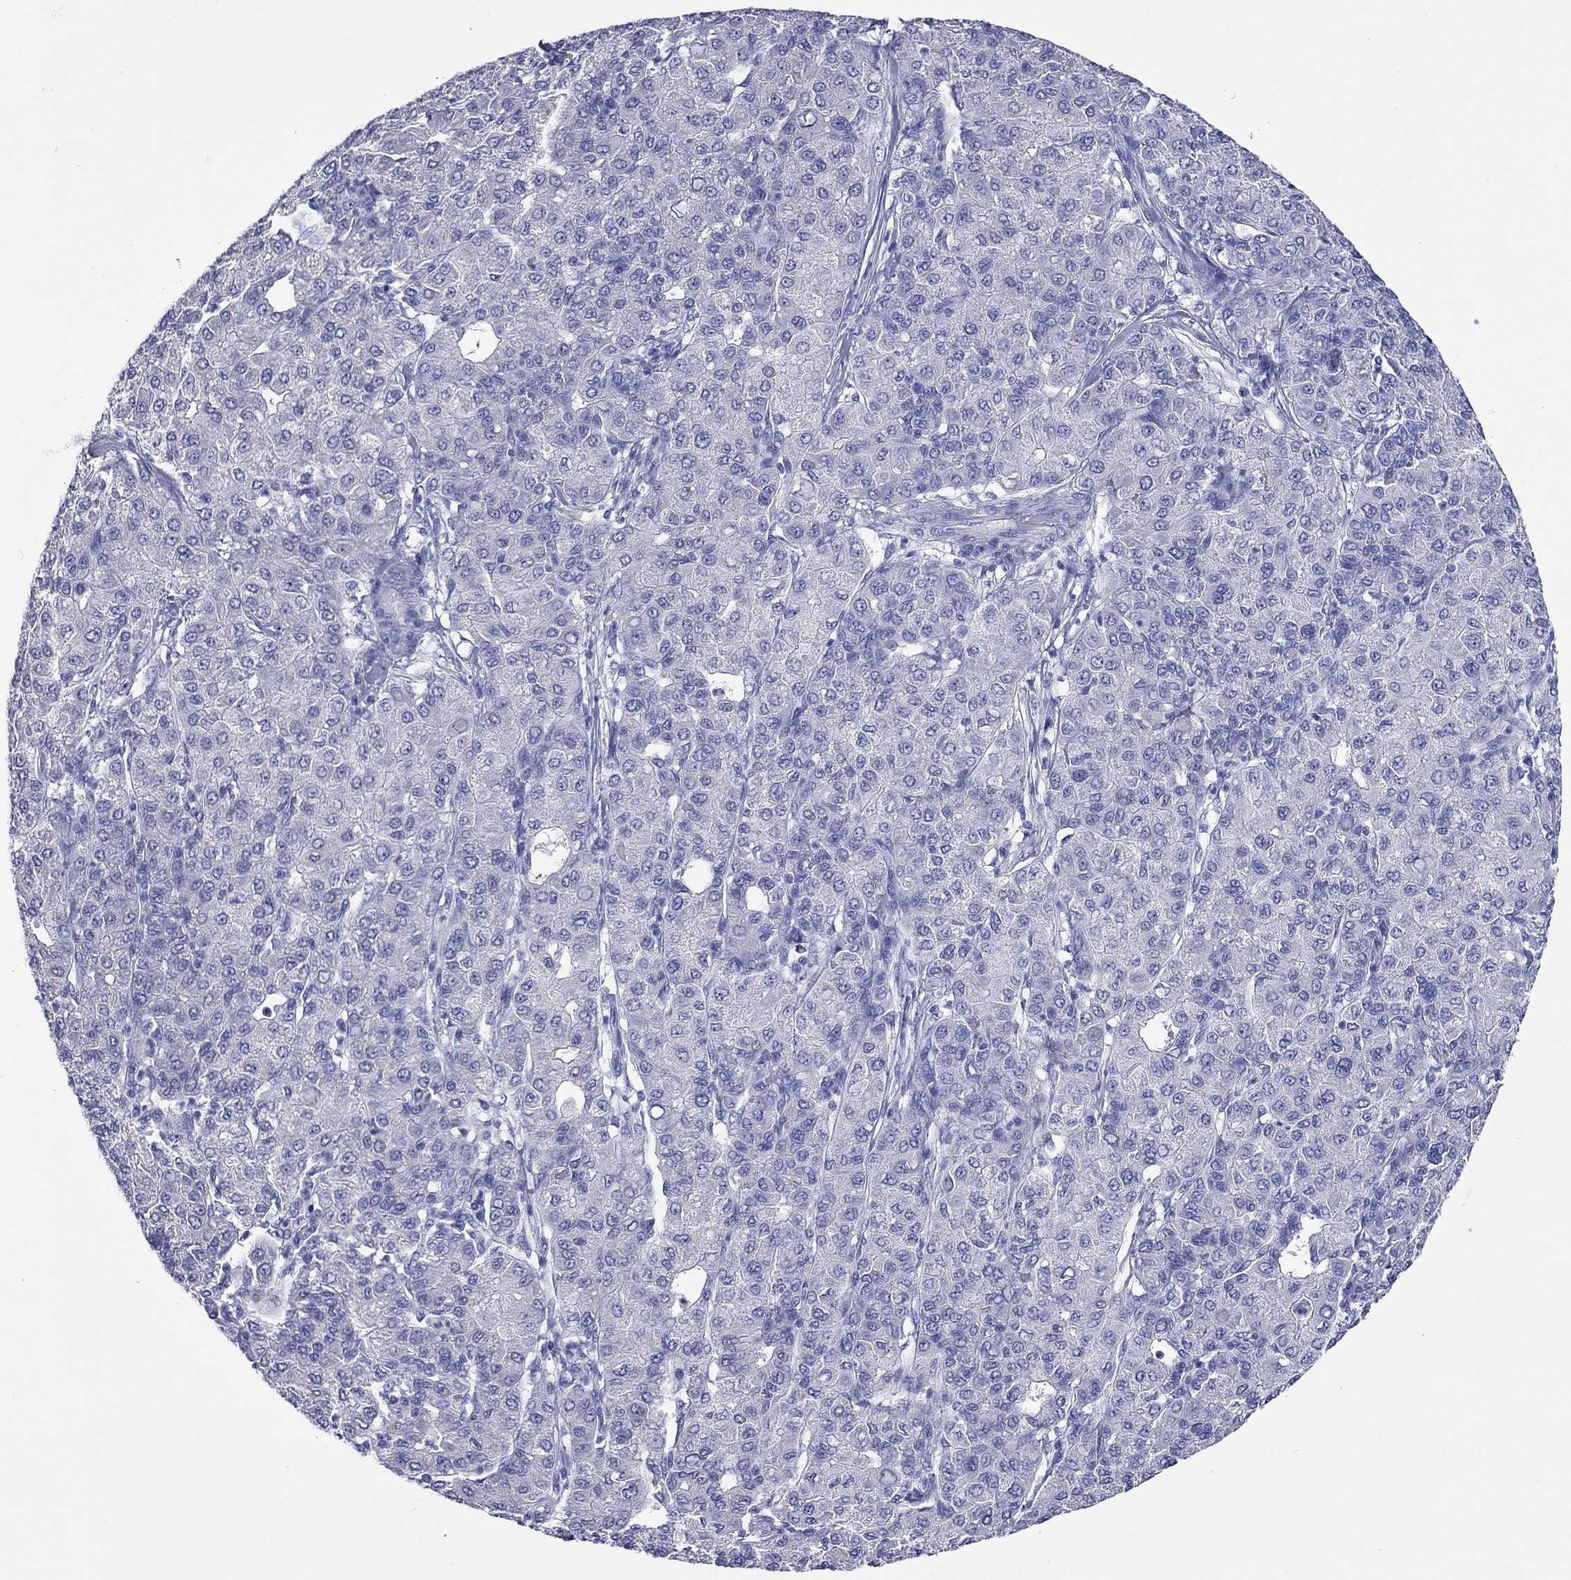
{"staining": {"intensity": "negative", "quantity": "none", "location": "none"}, "tissue": "liver cancer", "cell_type": "Tumor cells", "image_type": "cancer", "snomed": [{"axis": "morphology", "description": "Carcinoma, Hepatocellular, NOS"}, {"axis": "topography", "description": "Liver"}], "caption": "Liver cancer stained for a protein using immunohistochemistry (IHC) displays no staining tumor cells.", "gene": "GIP", "patient": {"sex": "male", "age": 65}}